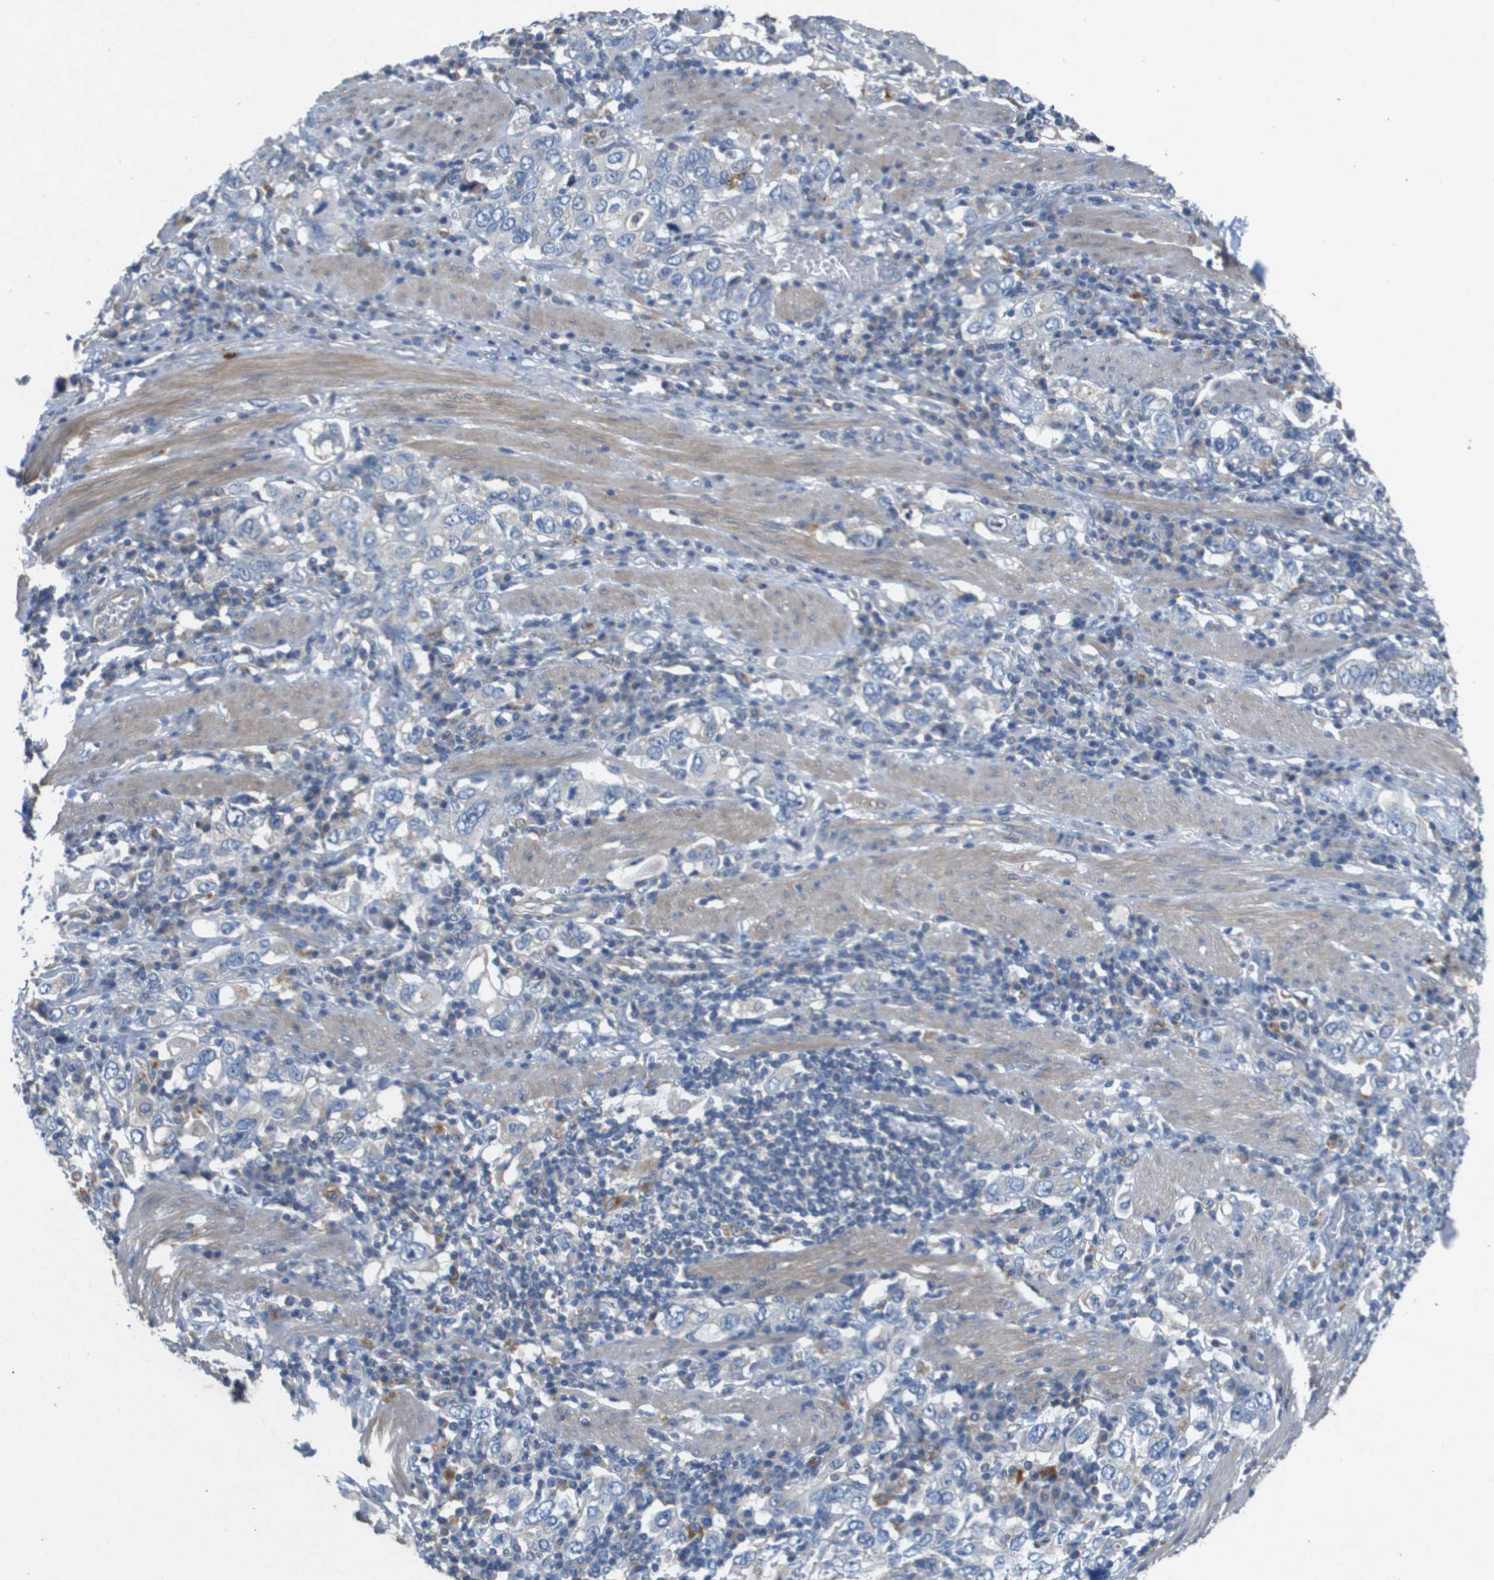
{"staining": {"intensity": "negative", "quantity": "none", "location": "none"}, "tissue": "stomach cancer", "cell_type": "Tumor cells", "image_type": "cancer", "snomed": [{"axis": "morphology", "description": "Adenocarcinoma, NOS"}, {"axis": "topography", "description": "Stomach, upper"}], "caption": "Tumor cells show no significant protein expression in adenocarcinoma (stomach).", "gene": "B3GNT5", "patient": {"sex": "male", "age": 62}}